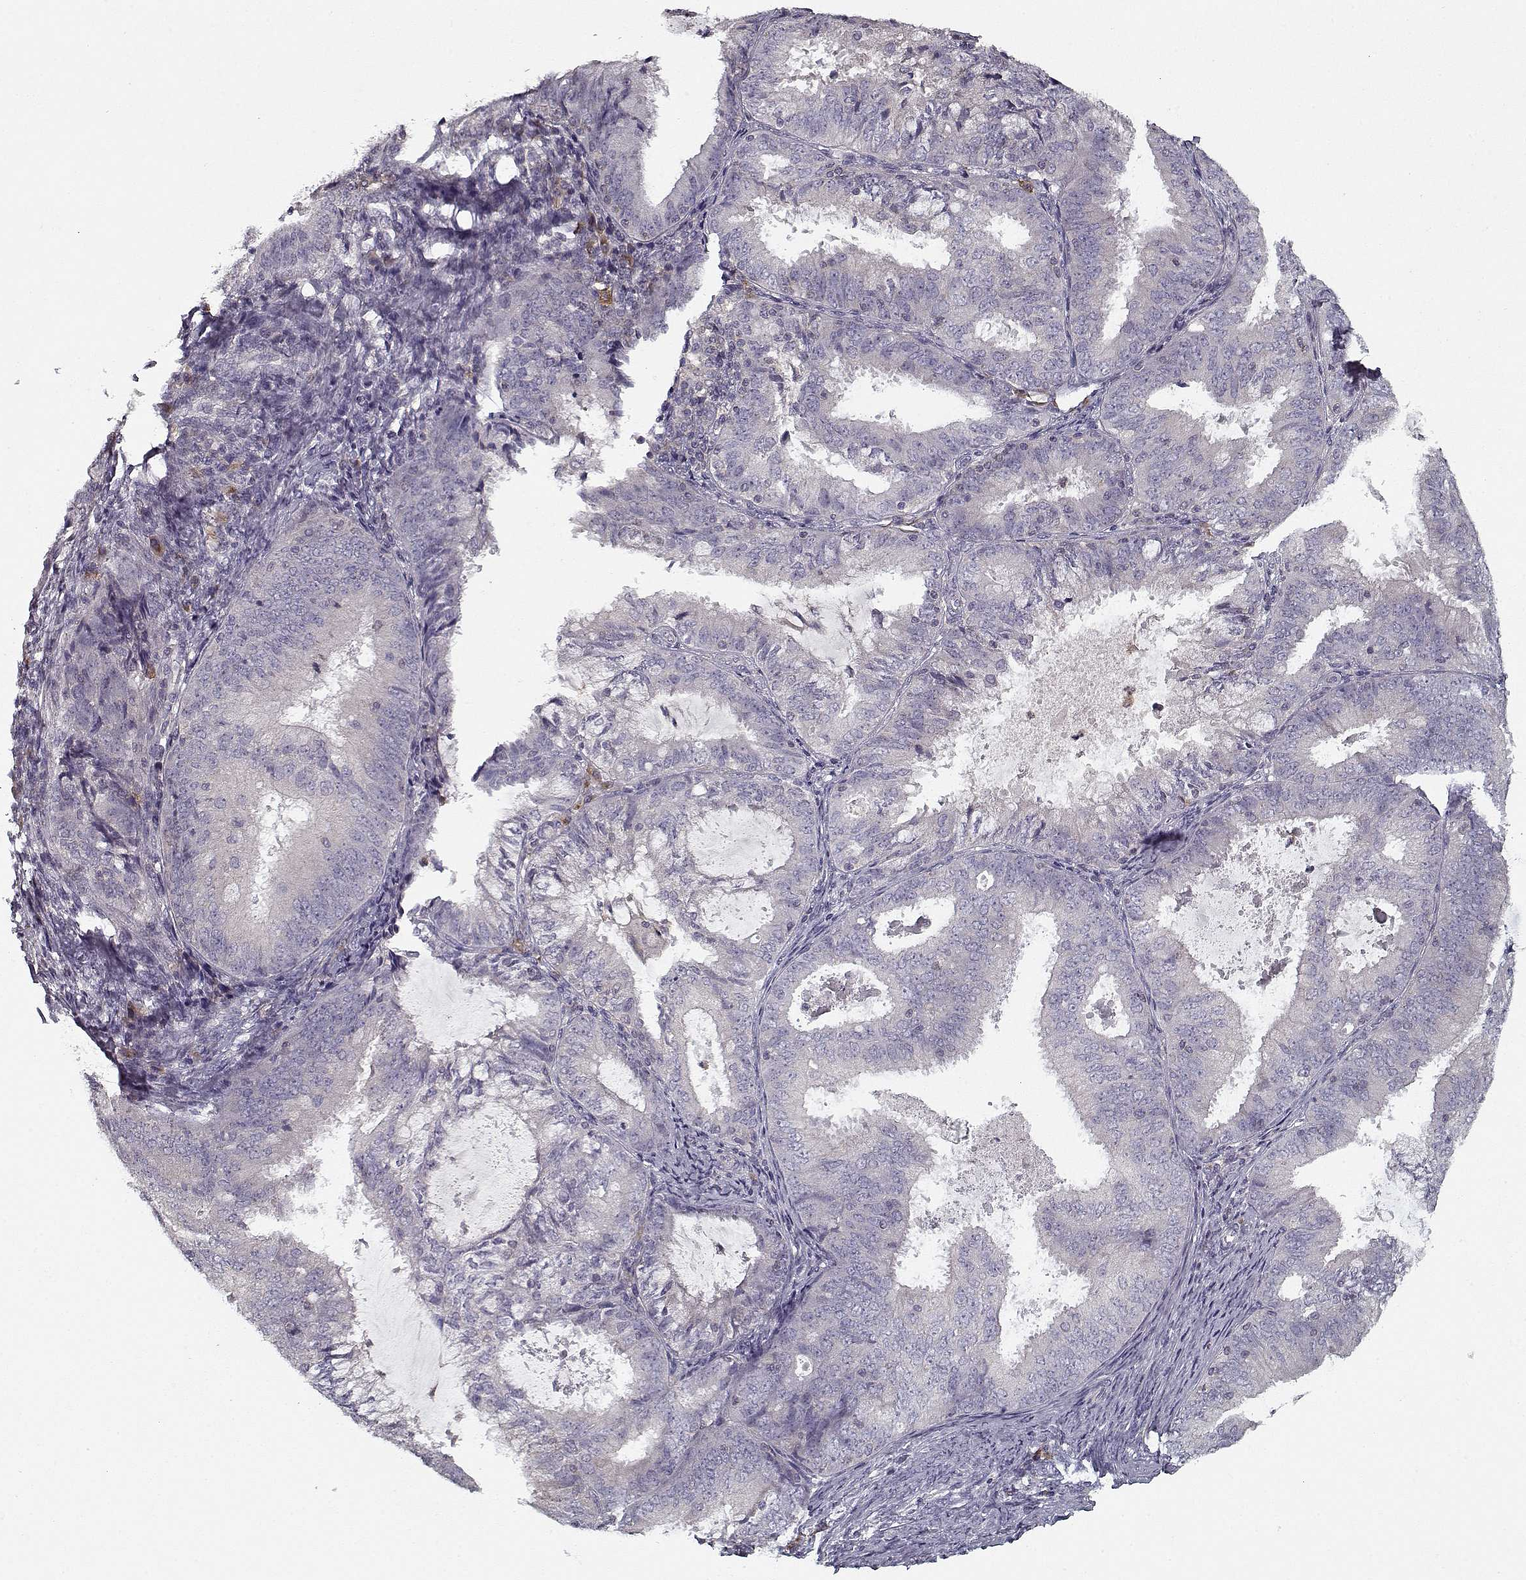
{"staining": {"intensity": "negative", "quantity": "none", "location": "none"}, "tissue": "endometrial cancer", "cell_type": "Tumor cells", "image_type": "cancer", "snomed": [{"axis": "morphology", "description": "Adenocarcinoma, NOS"}, {"axis": "topography", "description": "Endometrium"}], "caption": "This micrograph is of endometrial cancer (adenocarcinoma) stained with immunohistochemistry (IHC) to label a protein in brown with the nuclei are counter-stained blue. There is no positivity in tumor cells. The staining is performed using DAB (3,3'-diaminobenzidine) brown chromogen with nuclei counter-stained in using hematoxylin.", "gene": "UNC13D", "patient": {"sex": "female", "age": 57}}